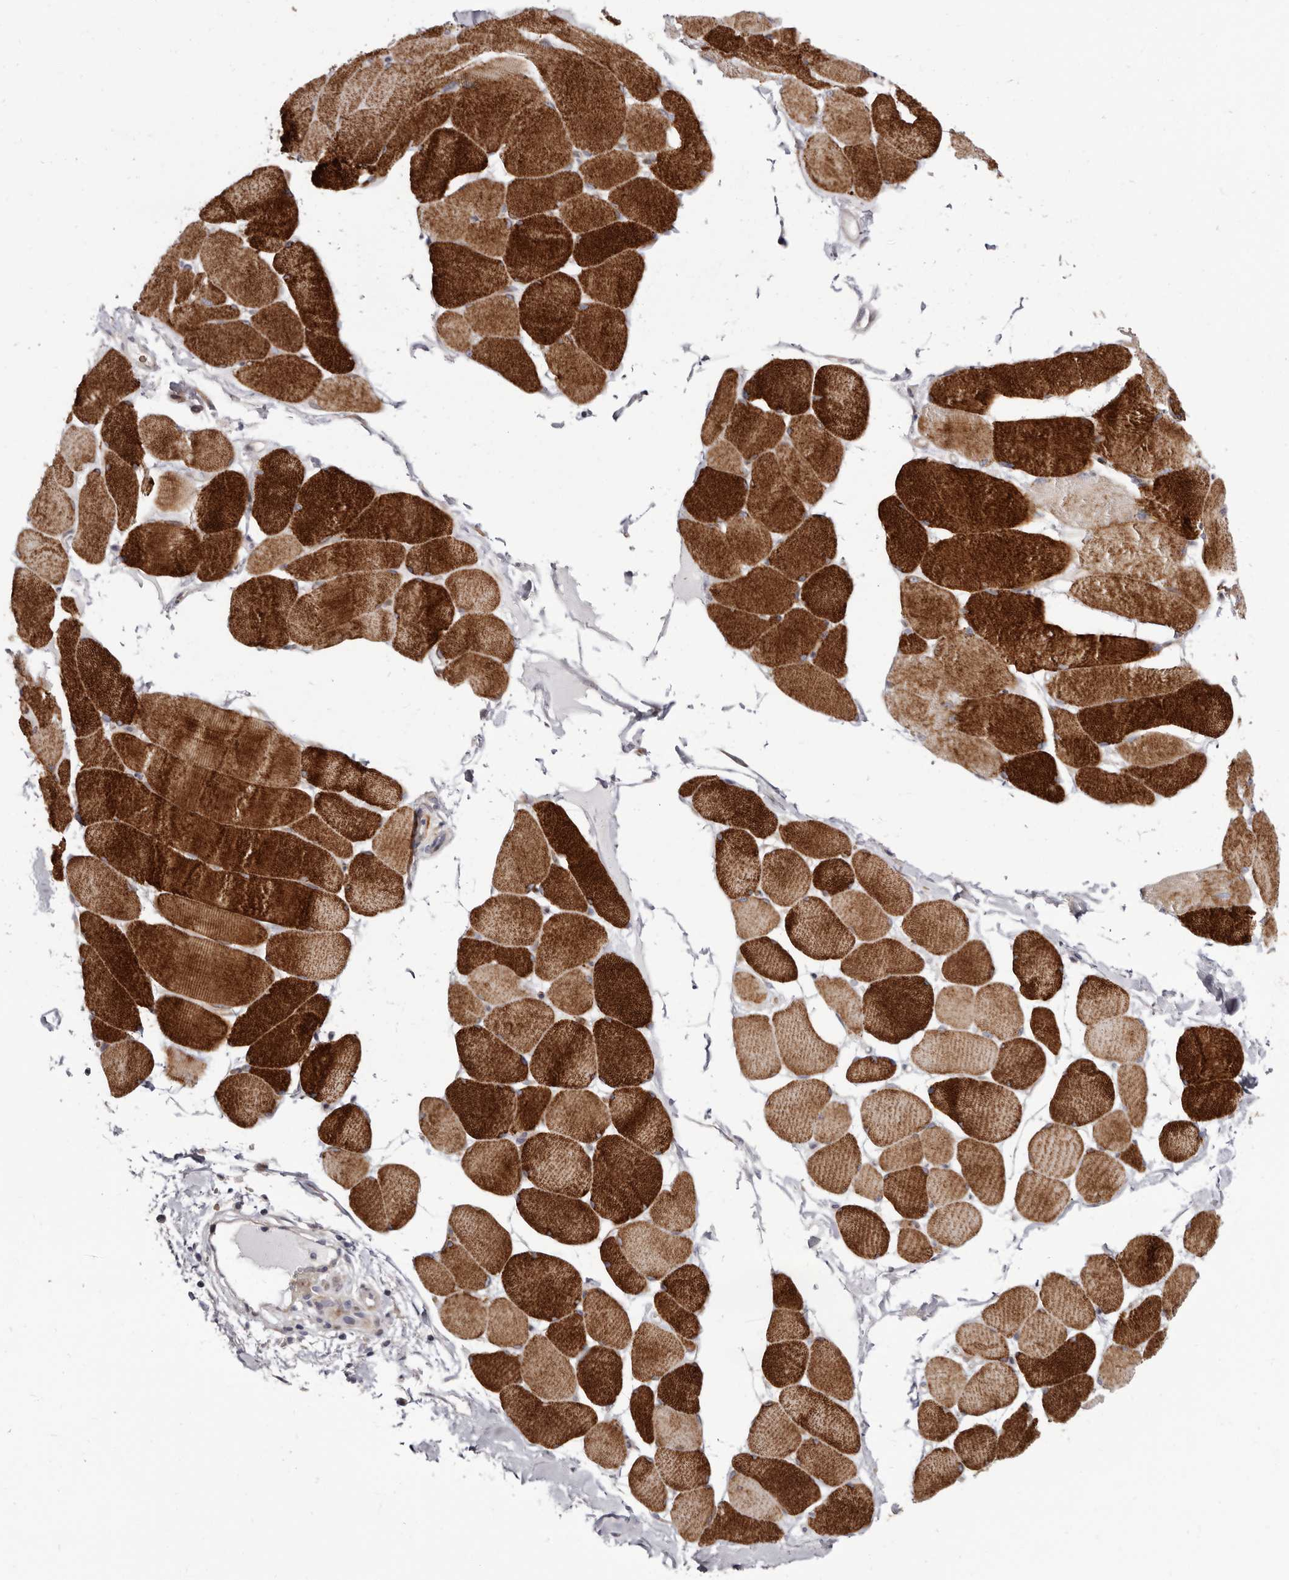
{"staining": {"intensity": "strong", "quantity": ">75%", "location": "cytoplasmic/membranous"}, "tissue": "skeletal muscle", "cell_type": "Myocytes", "image_type": "normal", "snomed": [{"axis": "morphology", "description": "Normal tissue, NOS"}, {"axis": "topography", "description": "Skin"}, {"axis": "topography", "description": "Skeletal muscle"}], "caption": "Protein expression analysis of unremarkable human skeletal muscle reveals strong cytoplasmic/membranous positivity in approximately >75% of myocytes.", "gene": "AIDA", "patient": {"sex": "male", "age": 83}}